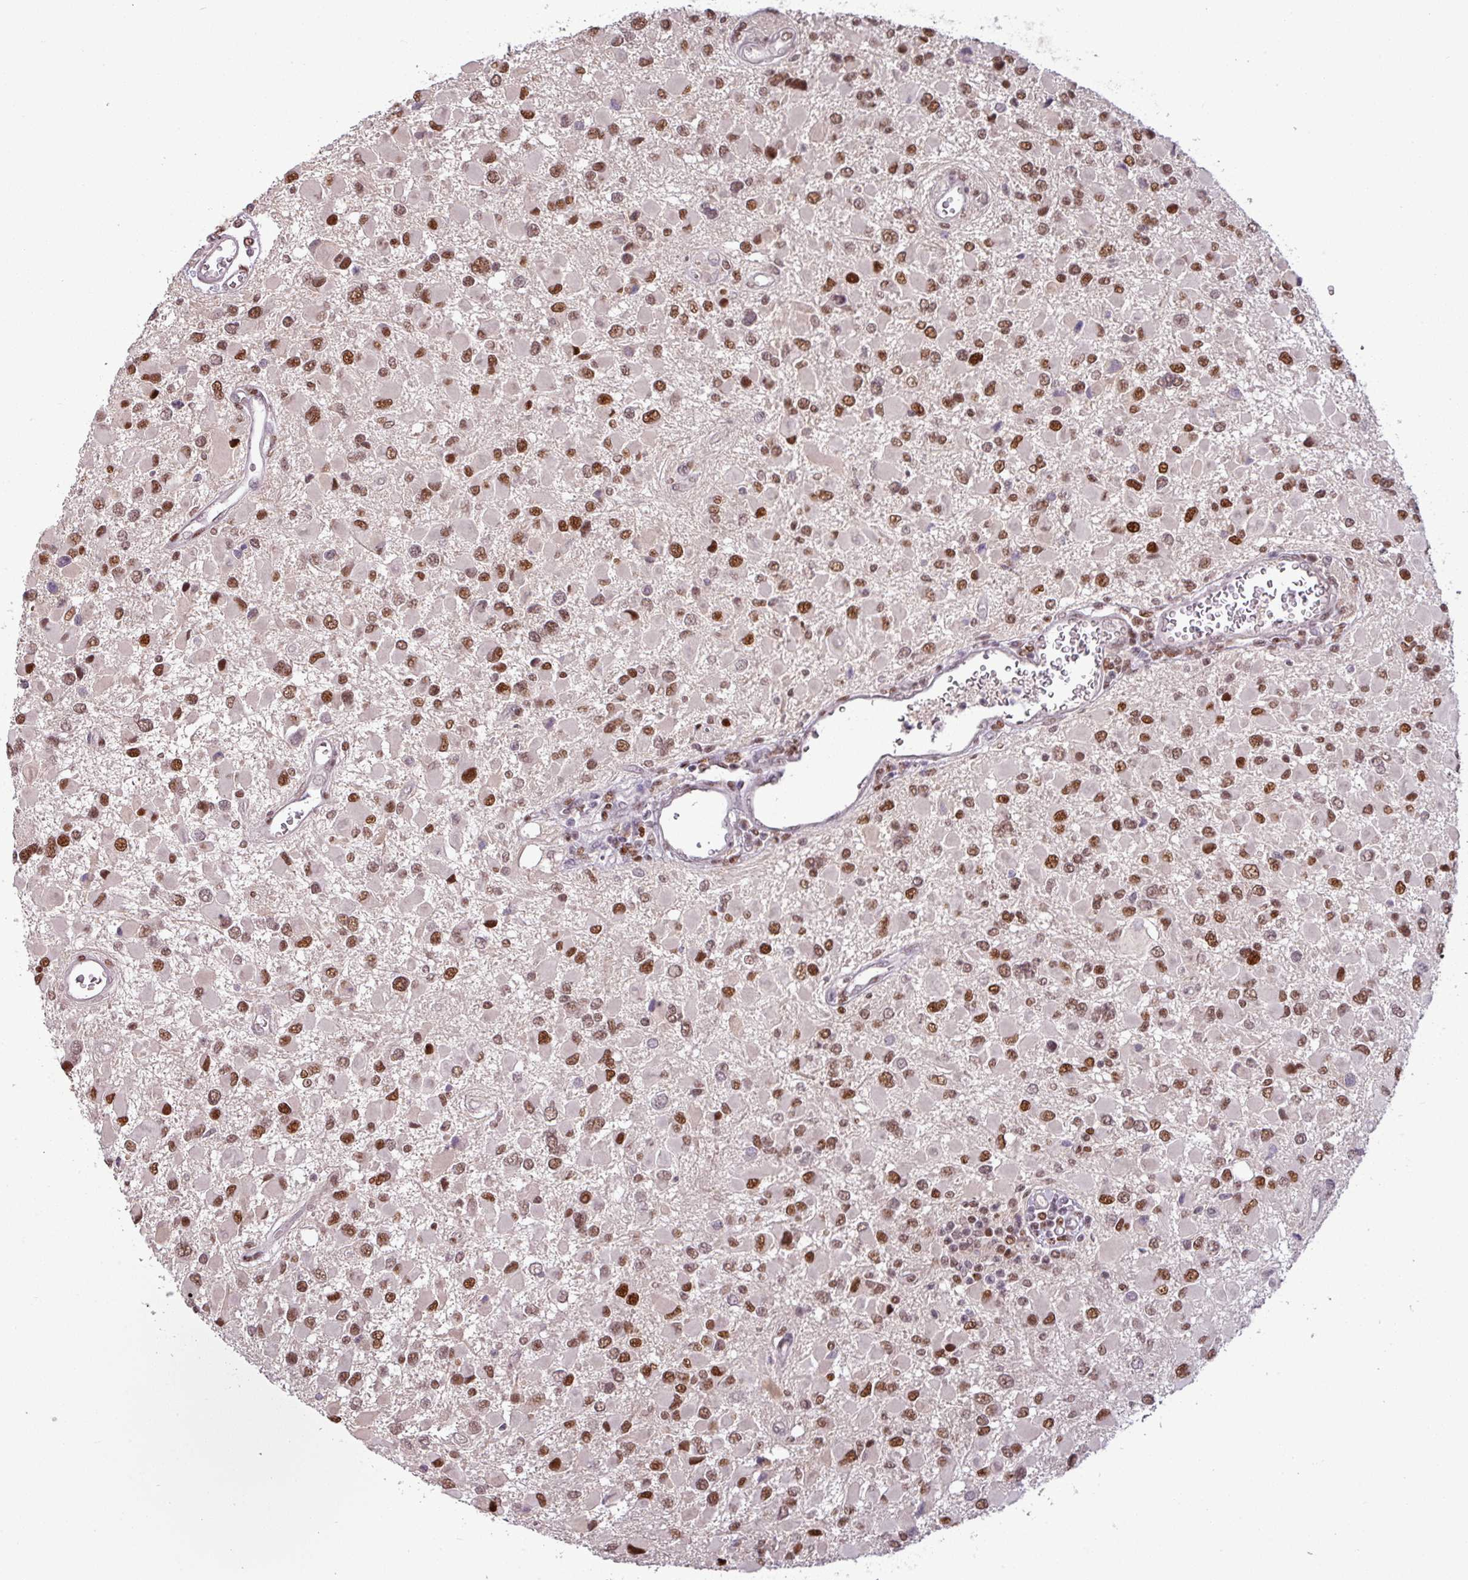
{"staining": {"intensity": "strong", "quantity": ">75%", "location": "nuclear"}, "tissue": "glioma", "cell_type": "Tumor cells", "image_type": "cancer", "snomed": [{"axis": "morphology", "description": "Glioma, malignant, High grade"}, {"axis": "topography", "description": "Brain"}], "caption": "Strong nuclear expression for a protein is identified in about >75% of tumor cells of glioma using immunohistochemistry.", "gene": "IRF2BPL", "patient": {"sex": "male", "age": 53}}